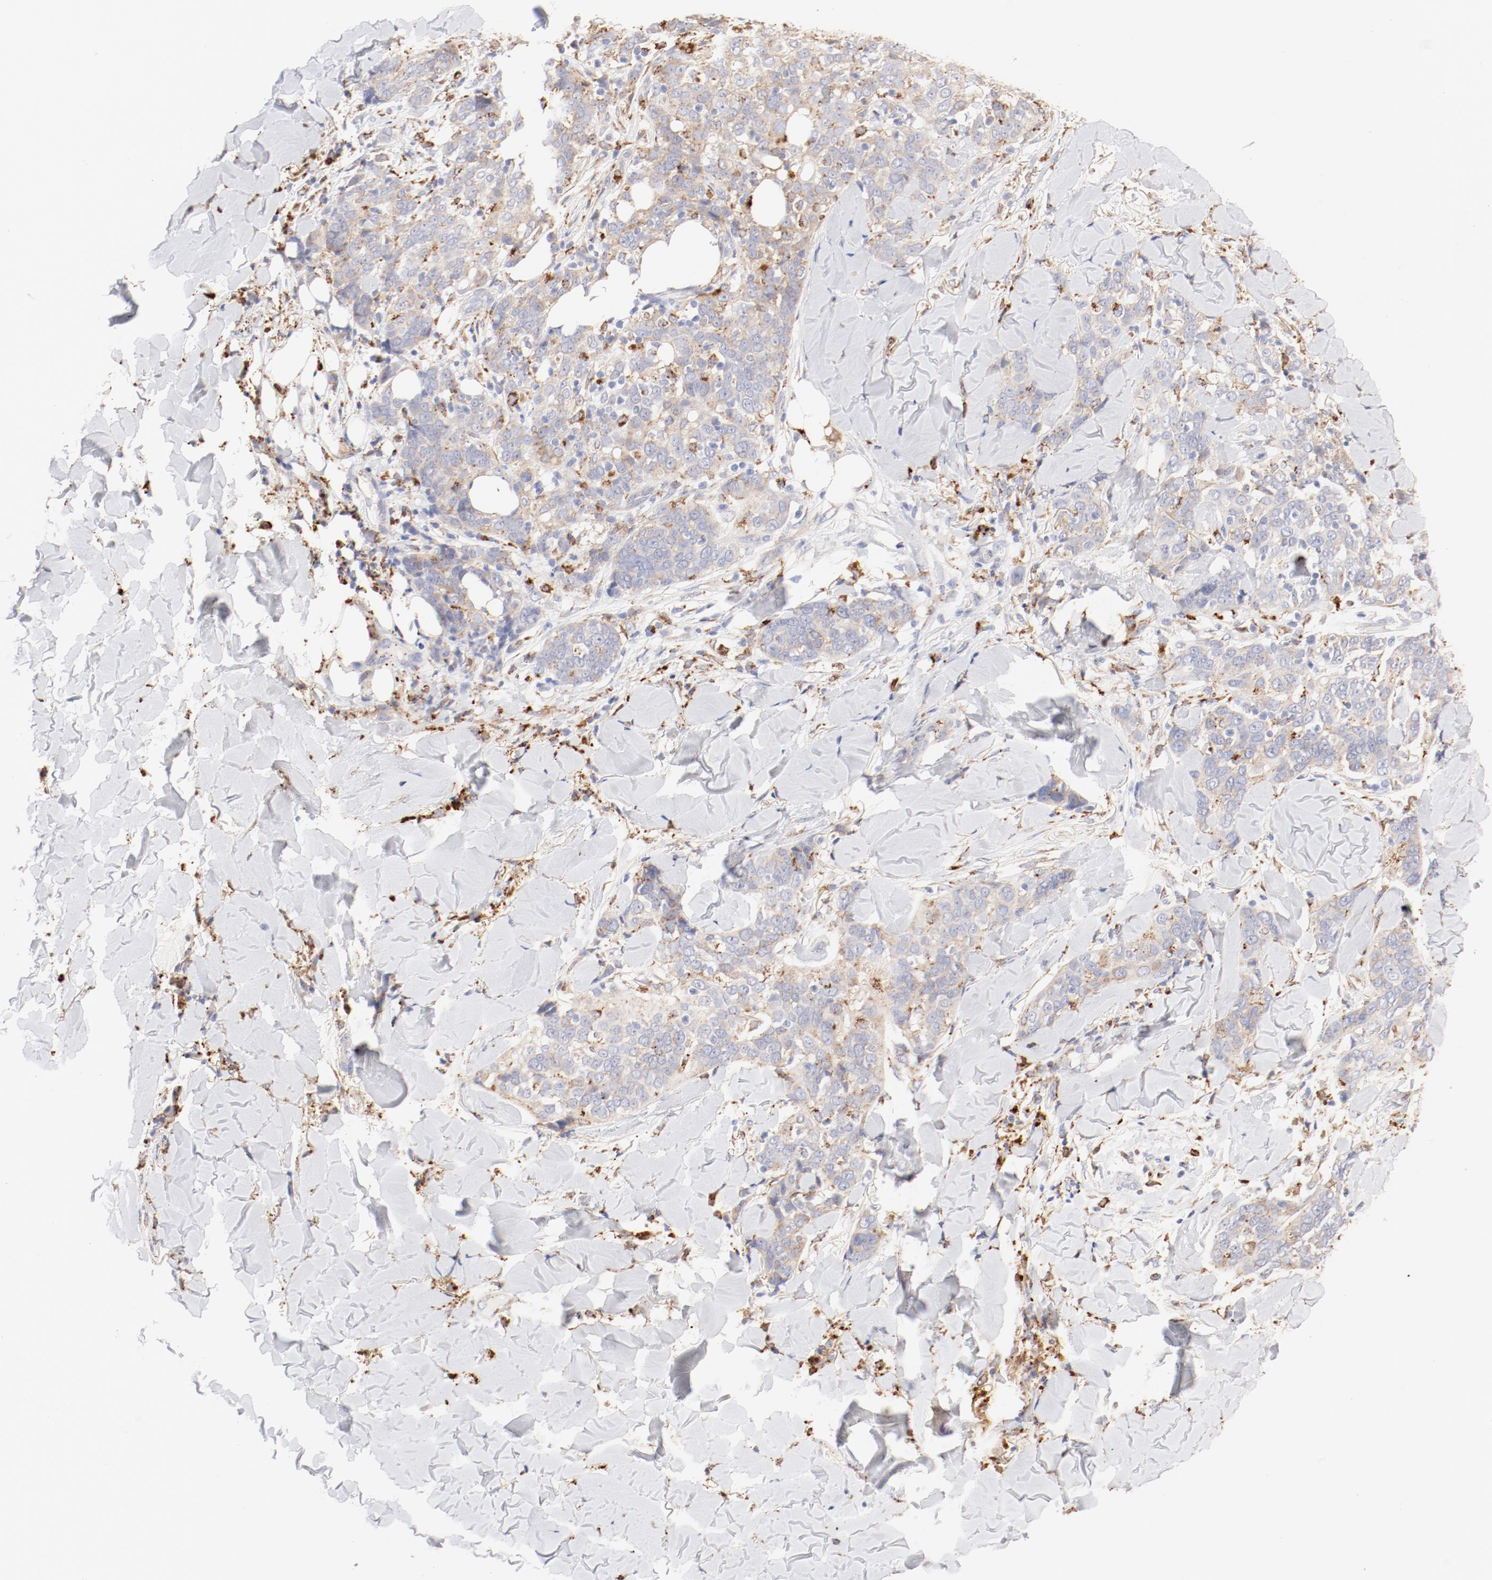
{"staining": {"intensity": "negative", "quantity": "none", "location": "none"}, "tissue": "skin cancer", "cell_type": "Tumor cells", "image_type": "cancer", "snomed": [{"axis": "morphology", "description": "Normal tissue, NOS"}, {"axis": "morphology", "description": "Squamous cell carcinoma, NOS"}, {"axis": "topography", "description": "Skin"}], "caption": "DAB (3,3'-diaminobenzidine) immunohistochemical staining of squamous cell carcinoma (skin) exhibits no significant staining in tumor cells.", "gene": "CTSH", "patient": {"sex": "female", "age": 83}}